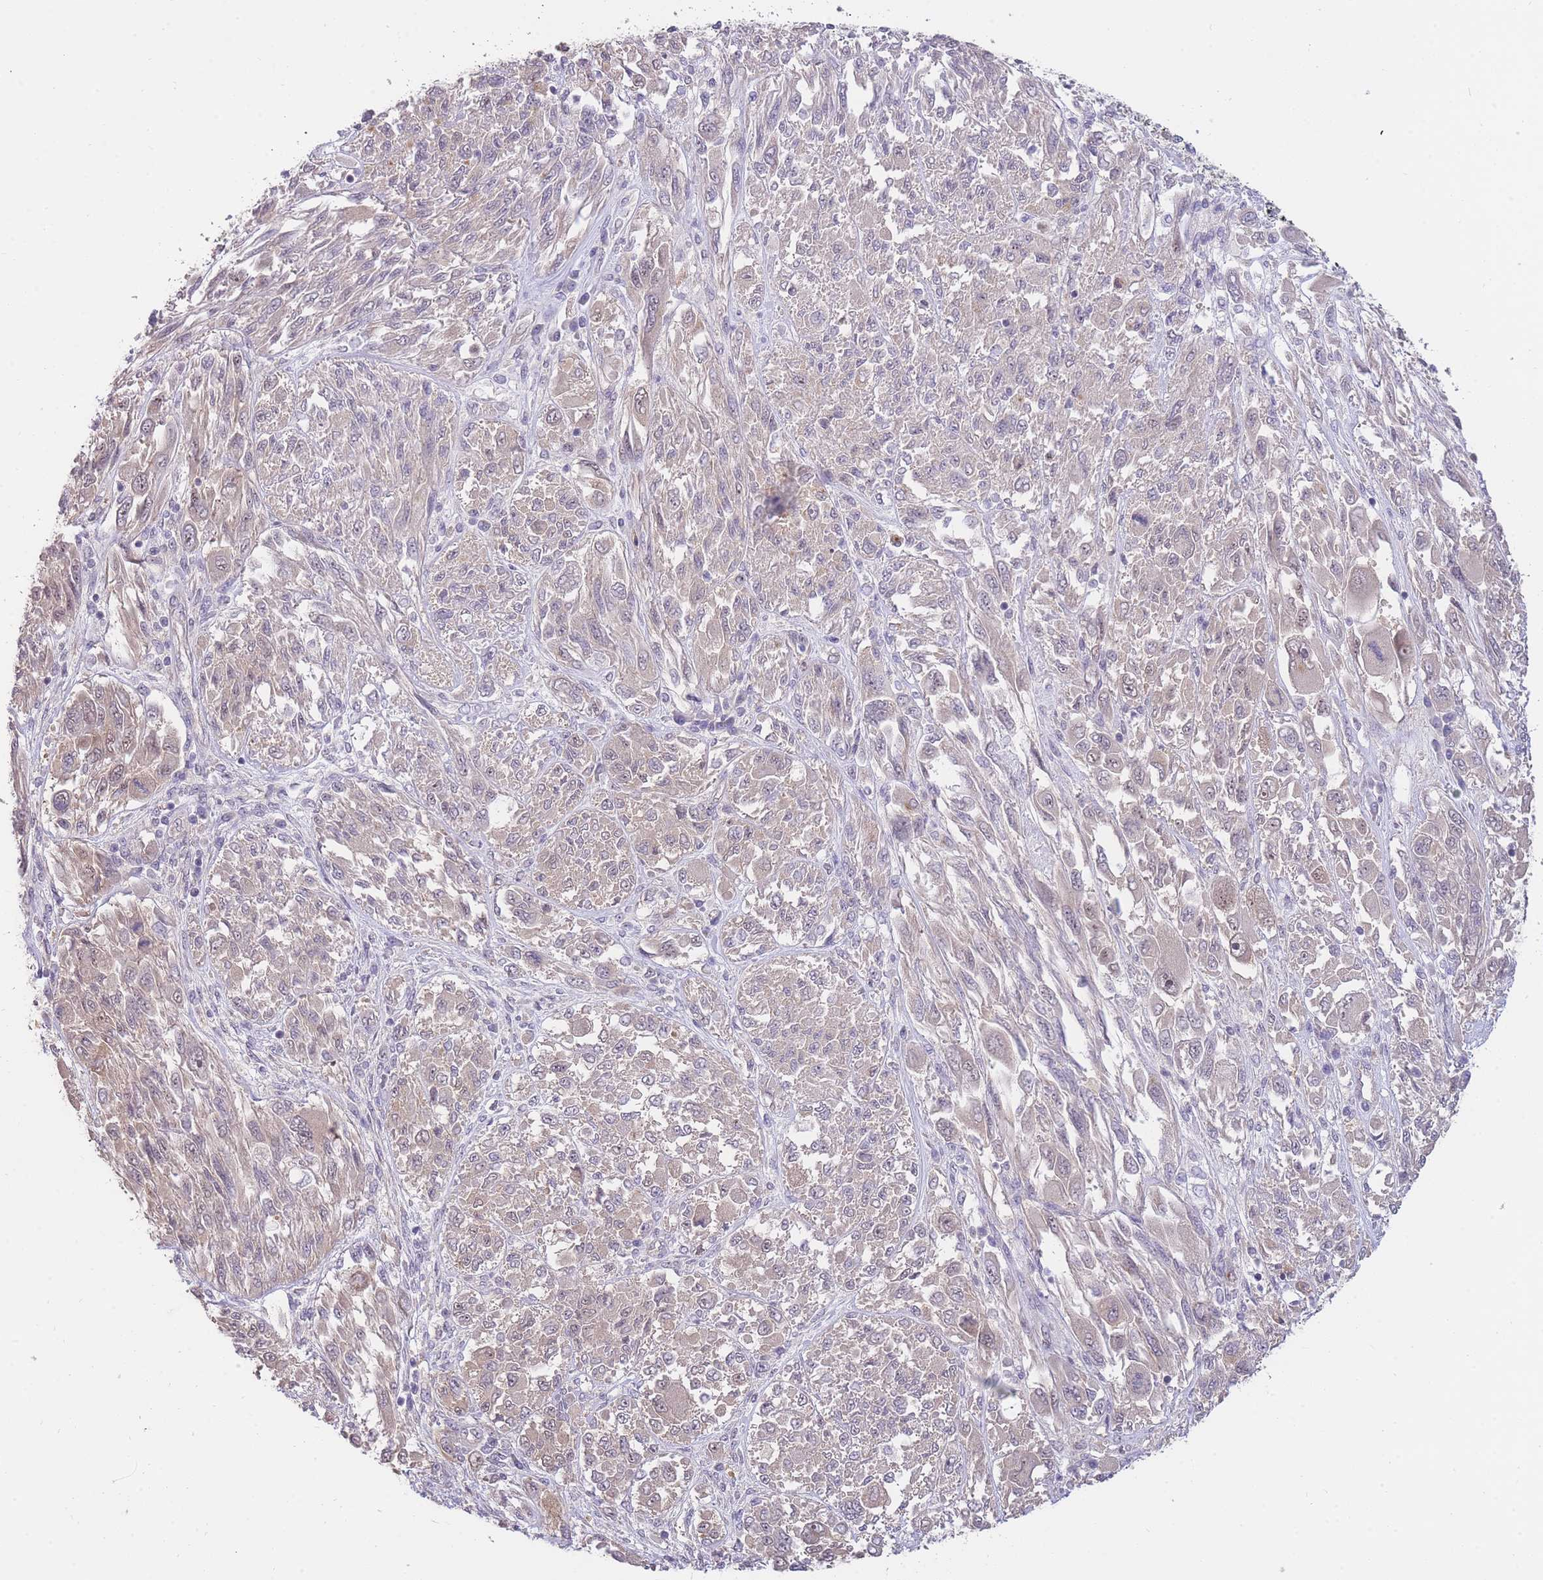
{"staining": {"intensity": "negative", "quantity": "none", "location": "none"}, "tissue": "melanoma", "cell_type": "Tumor cells", "image_type": "cancer", "snomed": [{"axis": "morphology", "description": "Malignant melanoma, NOS"}, {"axis": "topography", "description": "Skin"}], "caption": "Immunohistochemistry (IHC) micrograph of neoplastic tissue: human melanoma stained with DAB shows no significant protein positivity in tumor cells. Brightfield microscopy of immunohistochemistry (IHC) stained with DAB (3,3'-diaminobenzidine) (brown) and hematoxylin (blue), captured at high magnification.", "gene": "SMC6", "patient": {"sex": "female", "age": 91}}